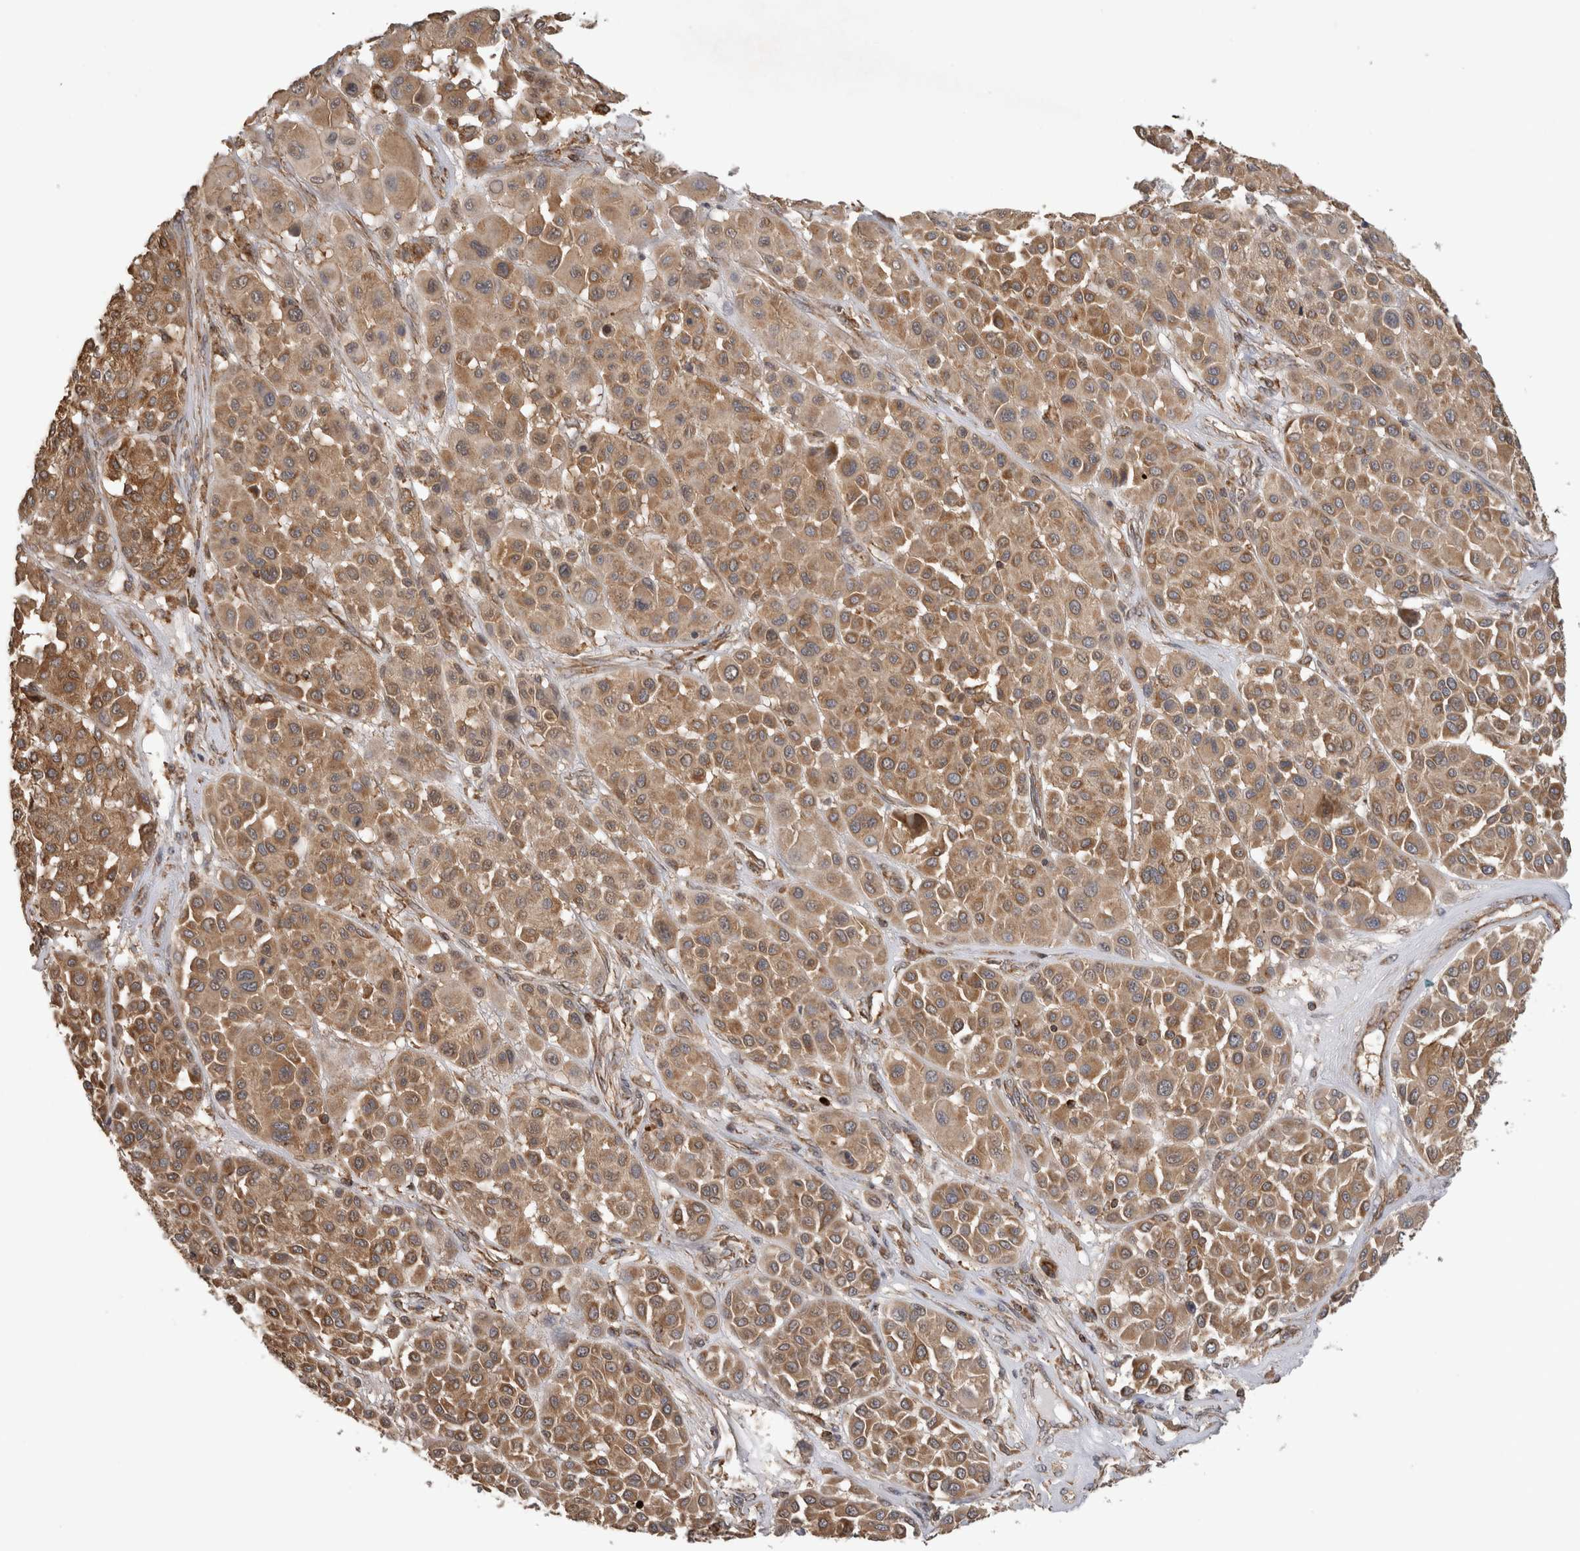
{"staining": {"intensity": "moderate", "quantity": ">75%", "location": "cytoplasmic/membranous"}, "tissue": "melanoma", "cell_type": "Tumor cells", "image_type": "cancer", "snomed": [{"axis": "morphology", "description": "Malignant melanoma, Metastatic site"}, {"axis": "topography", "description": "Soft tissue"}], "caption": "Moderate cytoplasmic/membranous staining for a protein is appreciated in approximately >75% of tumor cells of melanoma using IHC.", "gene": "IMMP2L", "patient": {"sex": "male", "age": 41}}